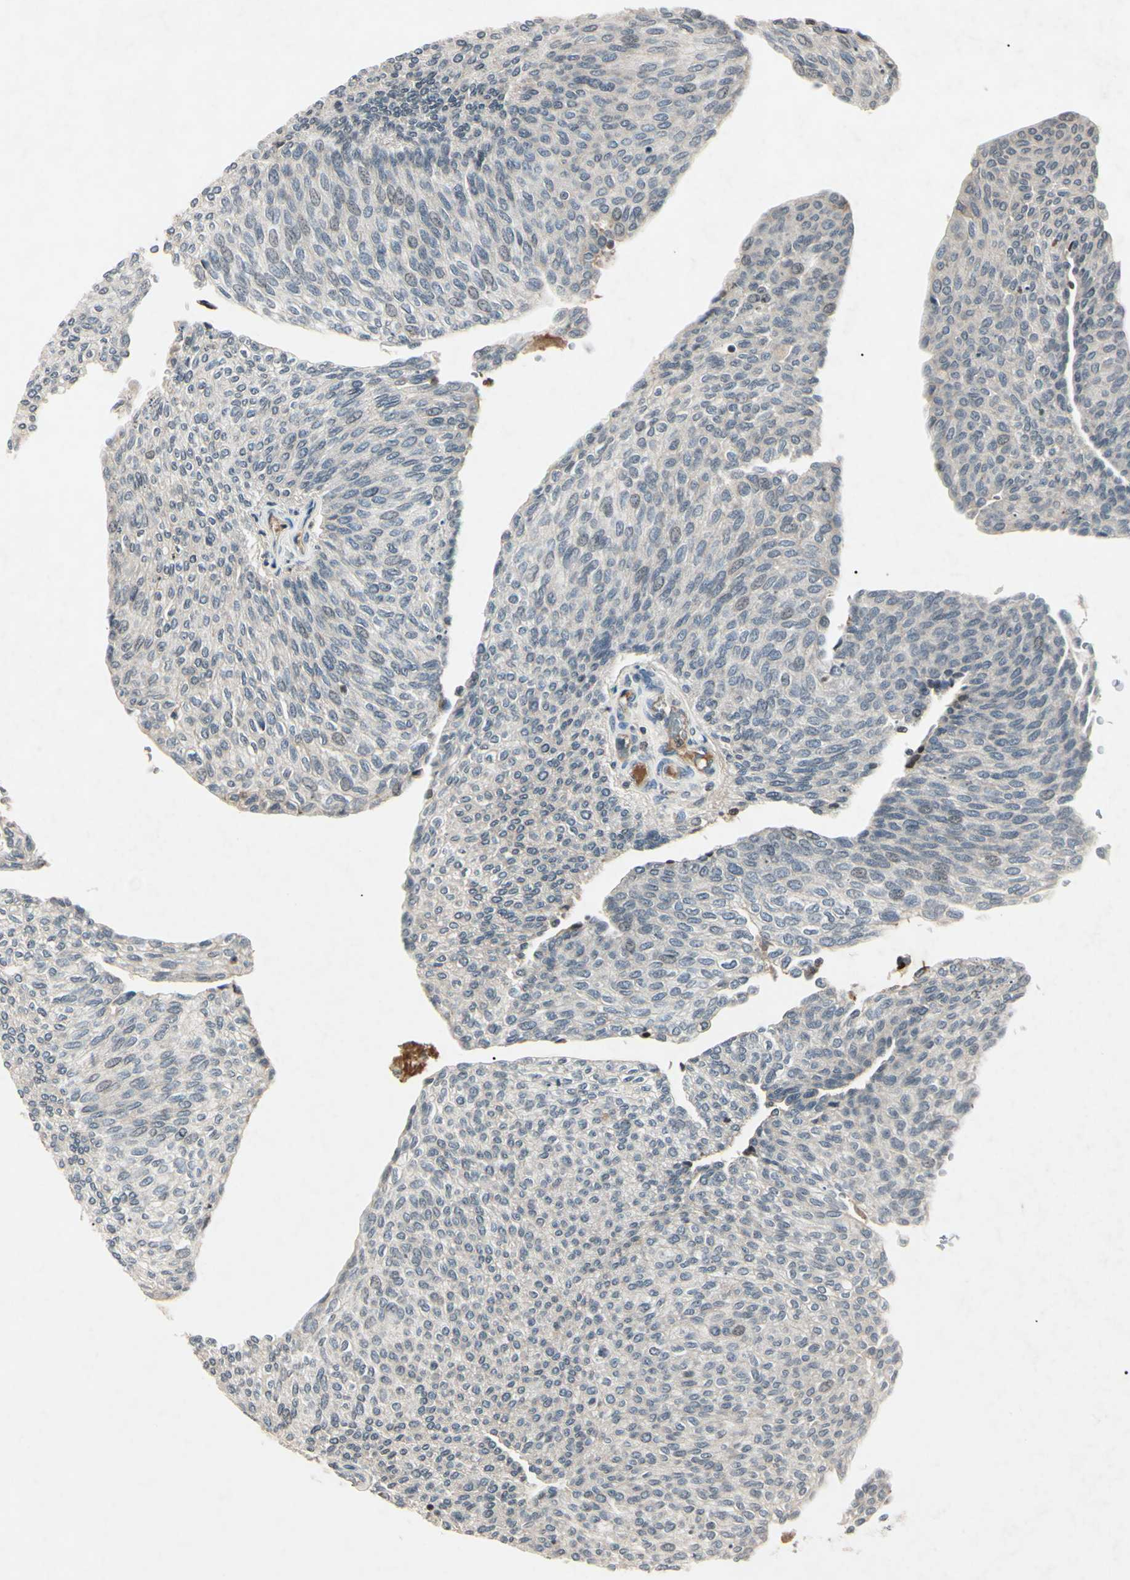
{"staining": {"intensity": "negative", "quantity": "none", "location": "none"}, "tissue": "urothelial cancer", "cell_type": "Tumor cells", "image_type": "cancer", "snomed": [{"axis": "morphology", "description": "Urothelial carcinoma, Low grade"}, {"axis": "topography", "description": "Urinary bladder"}], "caption": "Micrograph shows no significant protein positivity in tumor cells of low-grade urothelial carcinoma.", "gene": "AEBP1", "patient": {"sex": "female", "age": 79}}